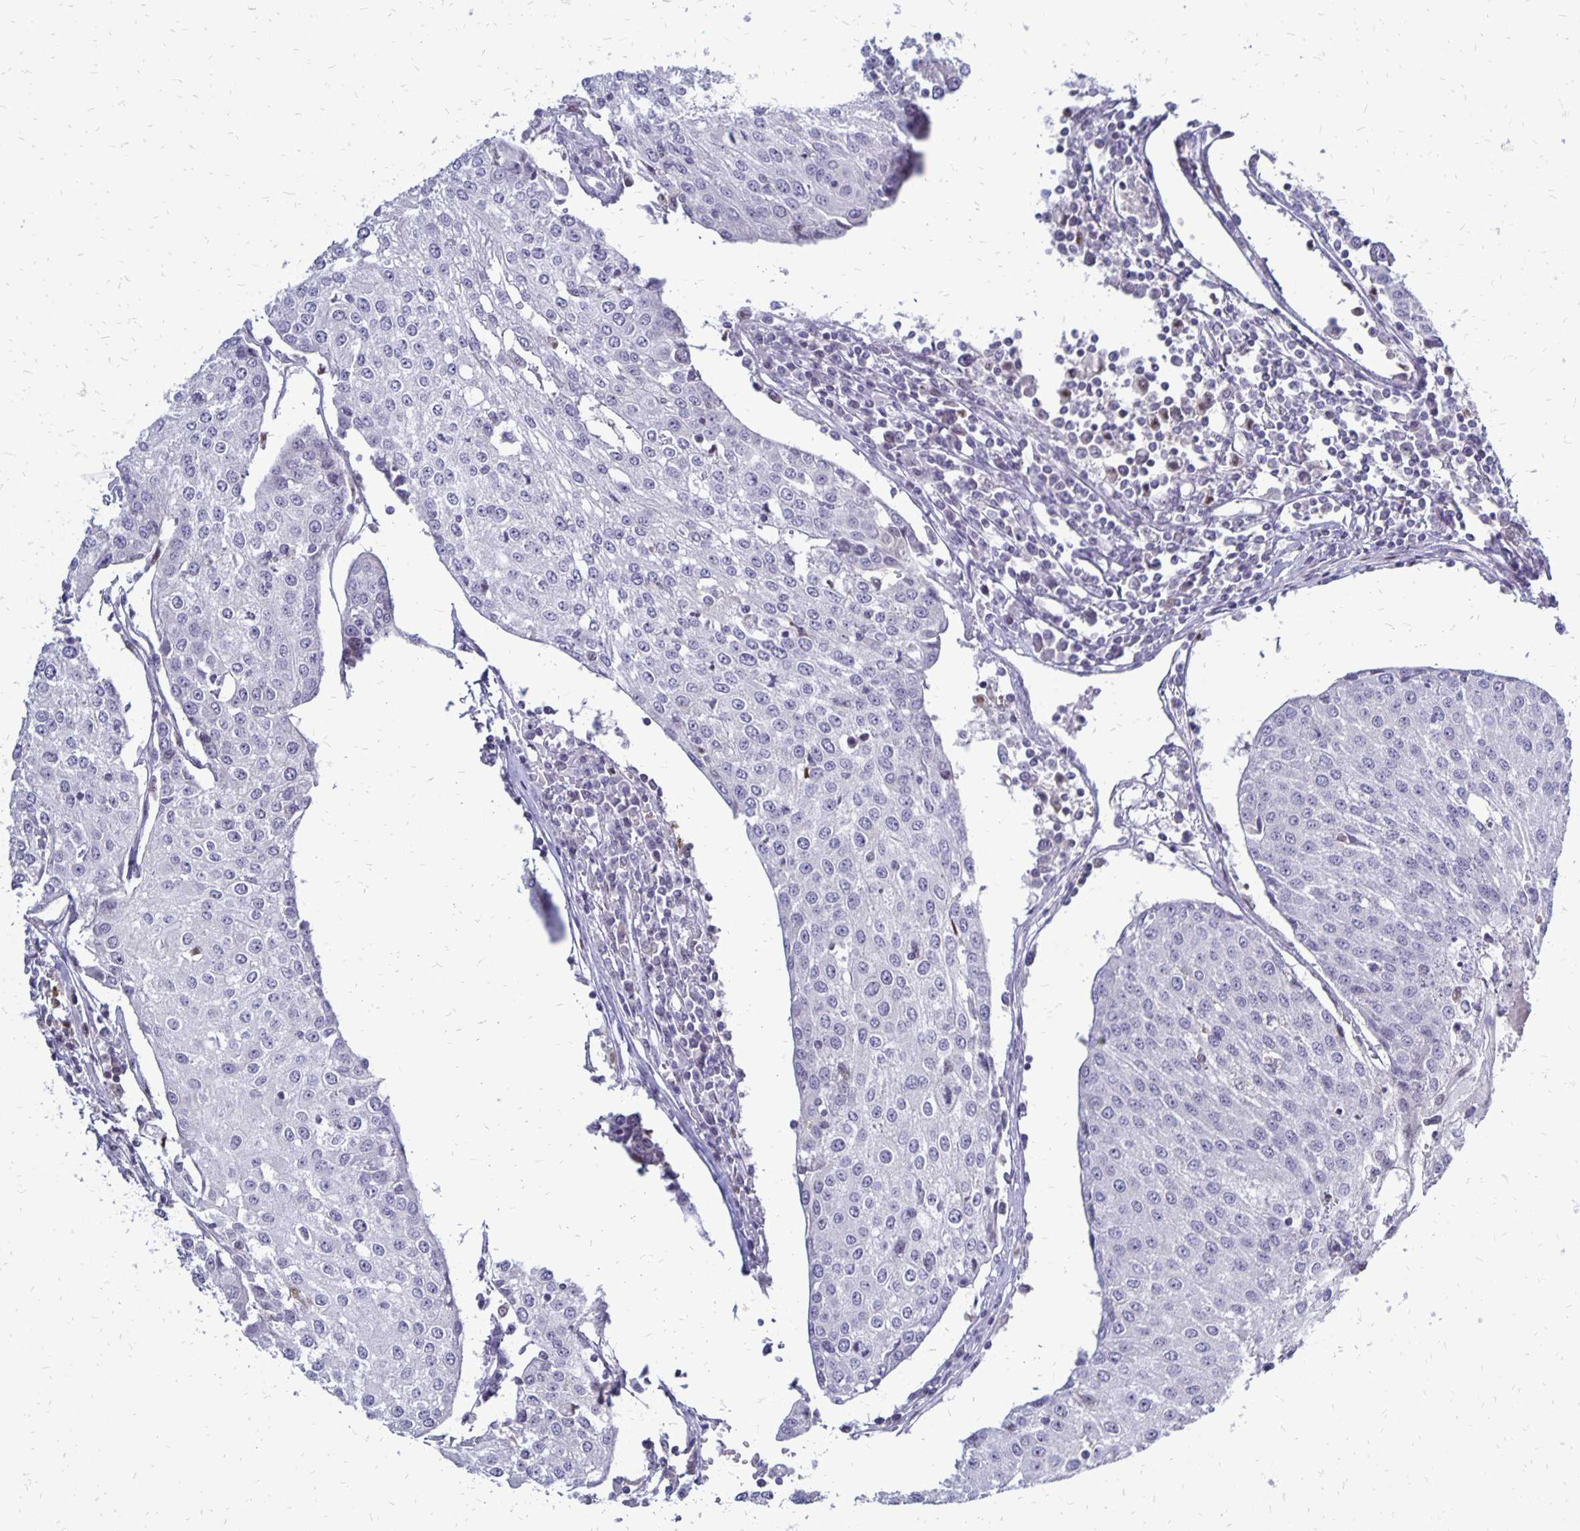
{"staining": {"intensity": "negative", "quantity": "none", "location": "none"}, "tissue": "urothelial cancer", "cell_type": "Tumor cells", "image_type": "cancer", "snomed": [{"axis": "morphology", "description": "Urothelial carcinoma, High grade"}, {"axis": "topography", "description": "Urinary bladder"}], "caption": "This photomicrograph is of high-grade urothelial carcinoma stained with IHC to label a protein in brown with the nuclei are counter-stained blue. There is no positivity in tumor cells.", "gene": "DCK", "patient": {"sex": "female", "age": 85}}